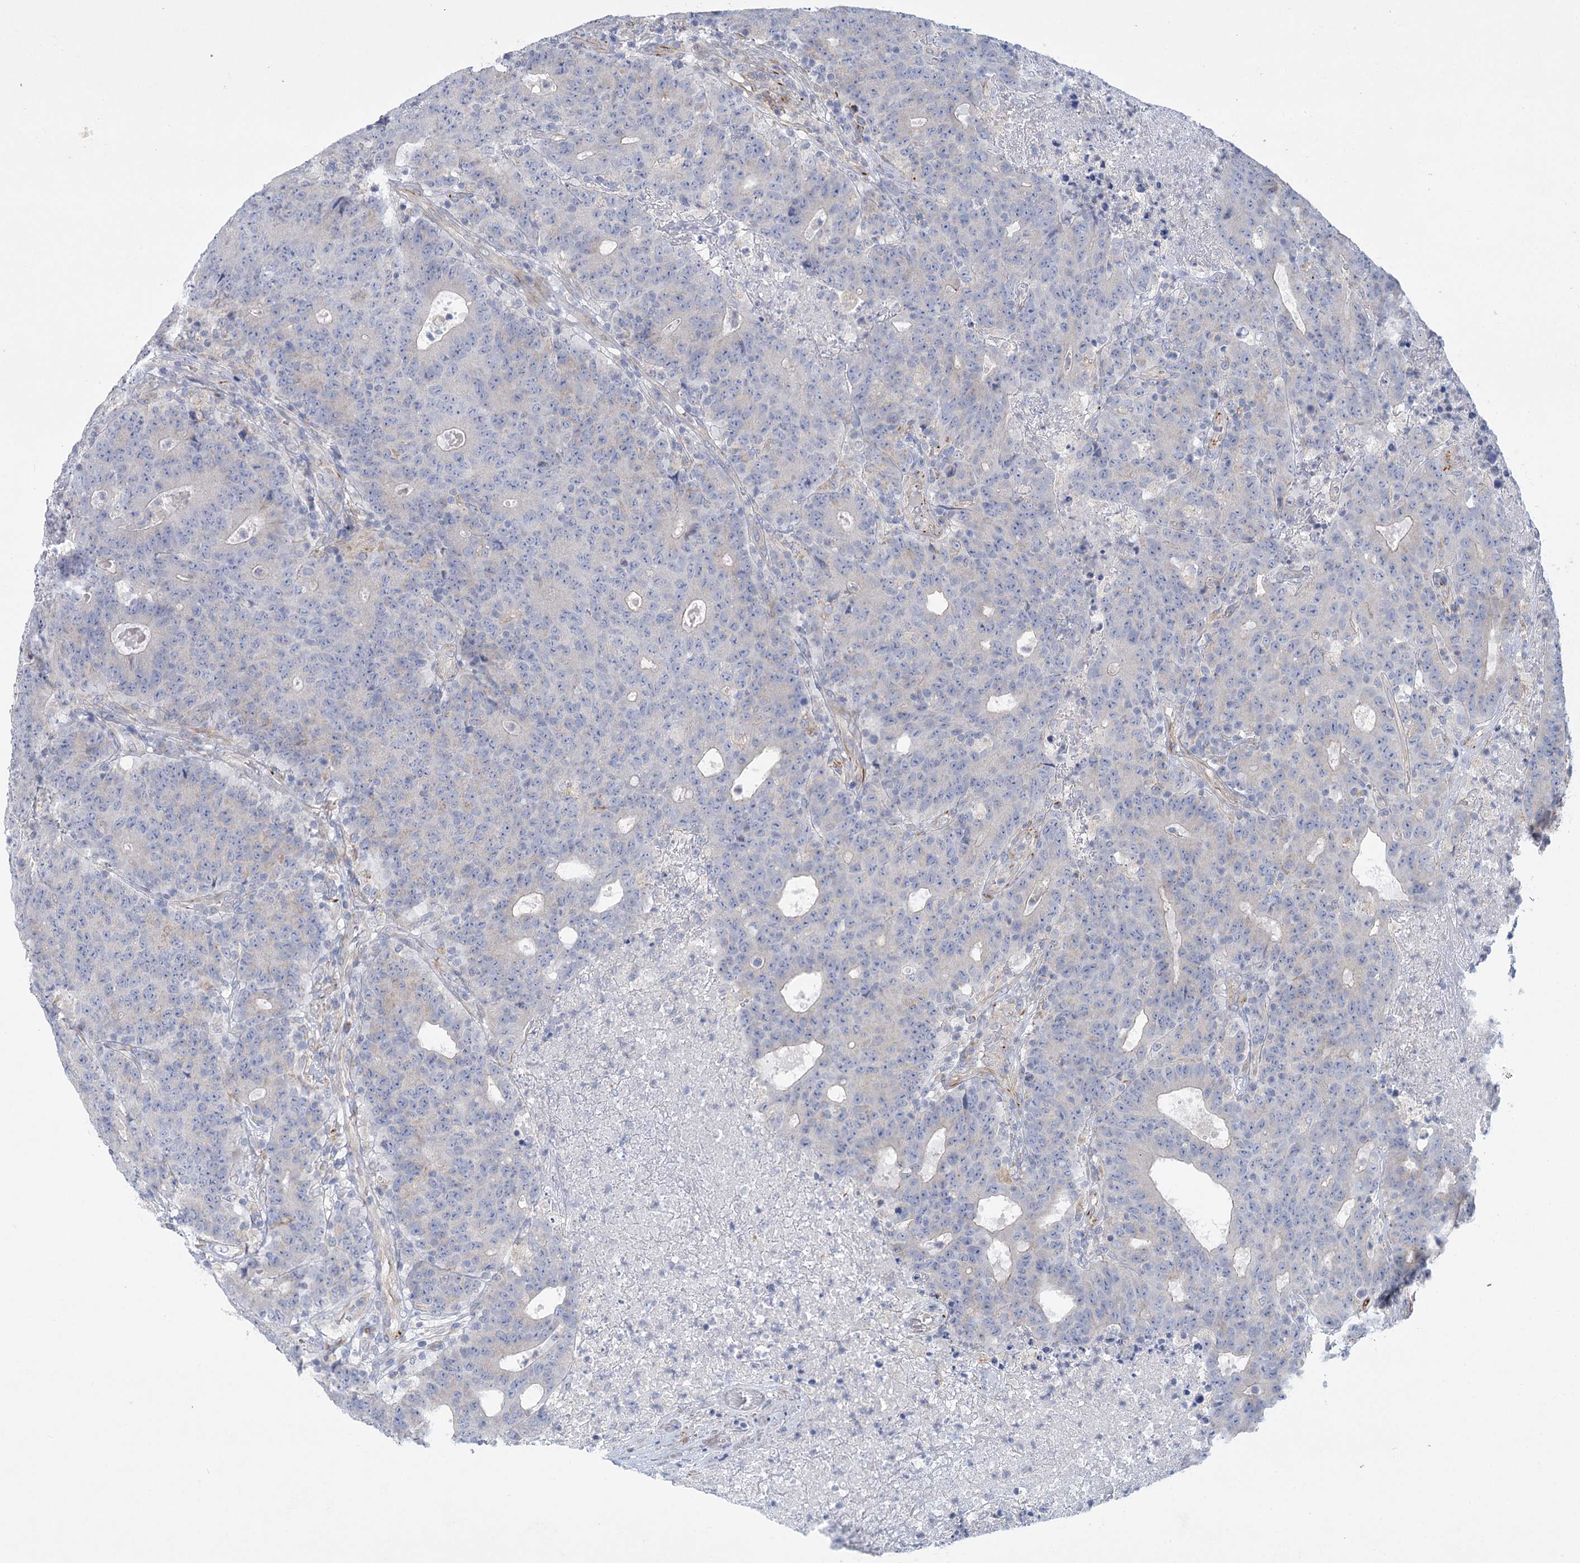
{"staining": {"intensity": "negative", "quantity": "none", "location": "none"}, "tissue": "colorectal cancer", "cell_type": "Tumor cells", "image_type": "cancer", "snomed": [{"axis": "morphology", "description": "Adenocarcinoma, NOS"}, {"axis": "topography", "description": "Colon"}], "caption": "High power microscopy image of an immunohistochemistry (IHC) histopathology image of colorectal cancer, revealing no significant expression in tumor cells. The staining was performed using DAB to visualize the protein expression in brown, while the nuclei were stained in blue with hematoxylin (Magnification: 20x).", "gene": "DHTKD1", "patient": {"sex": "female", "age": 75}}